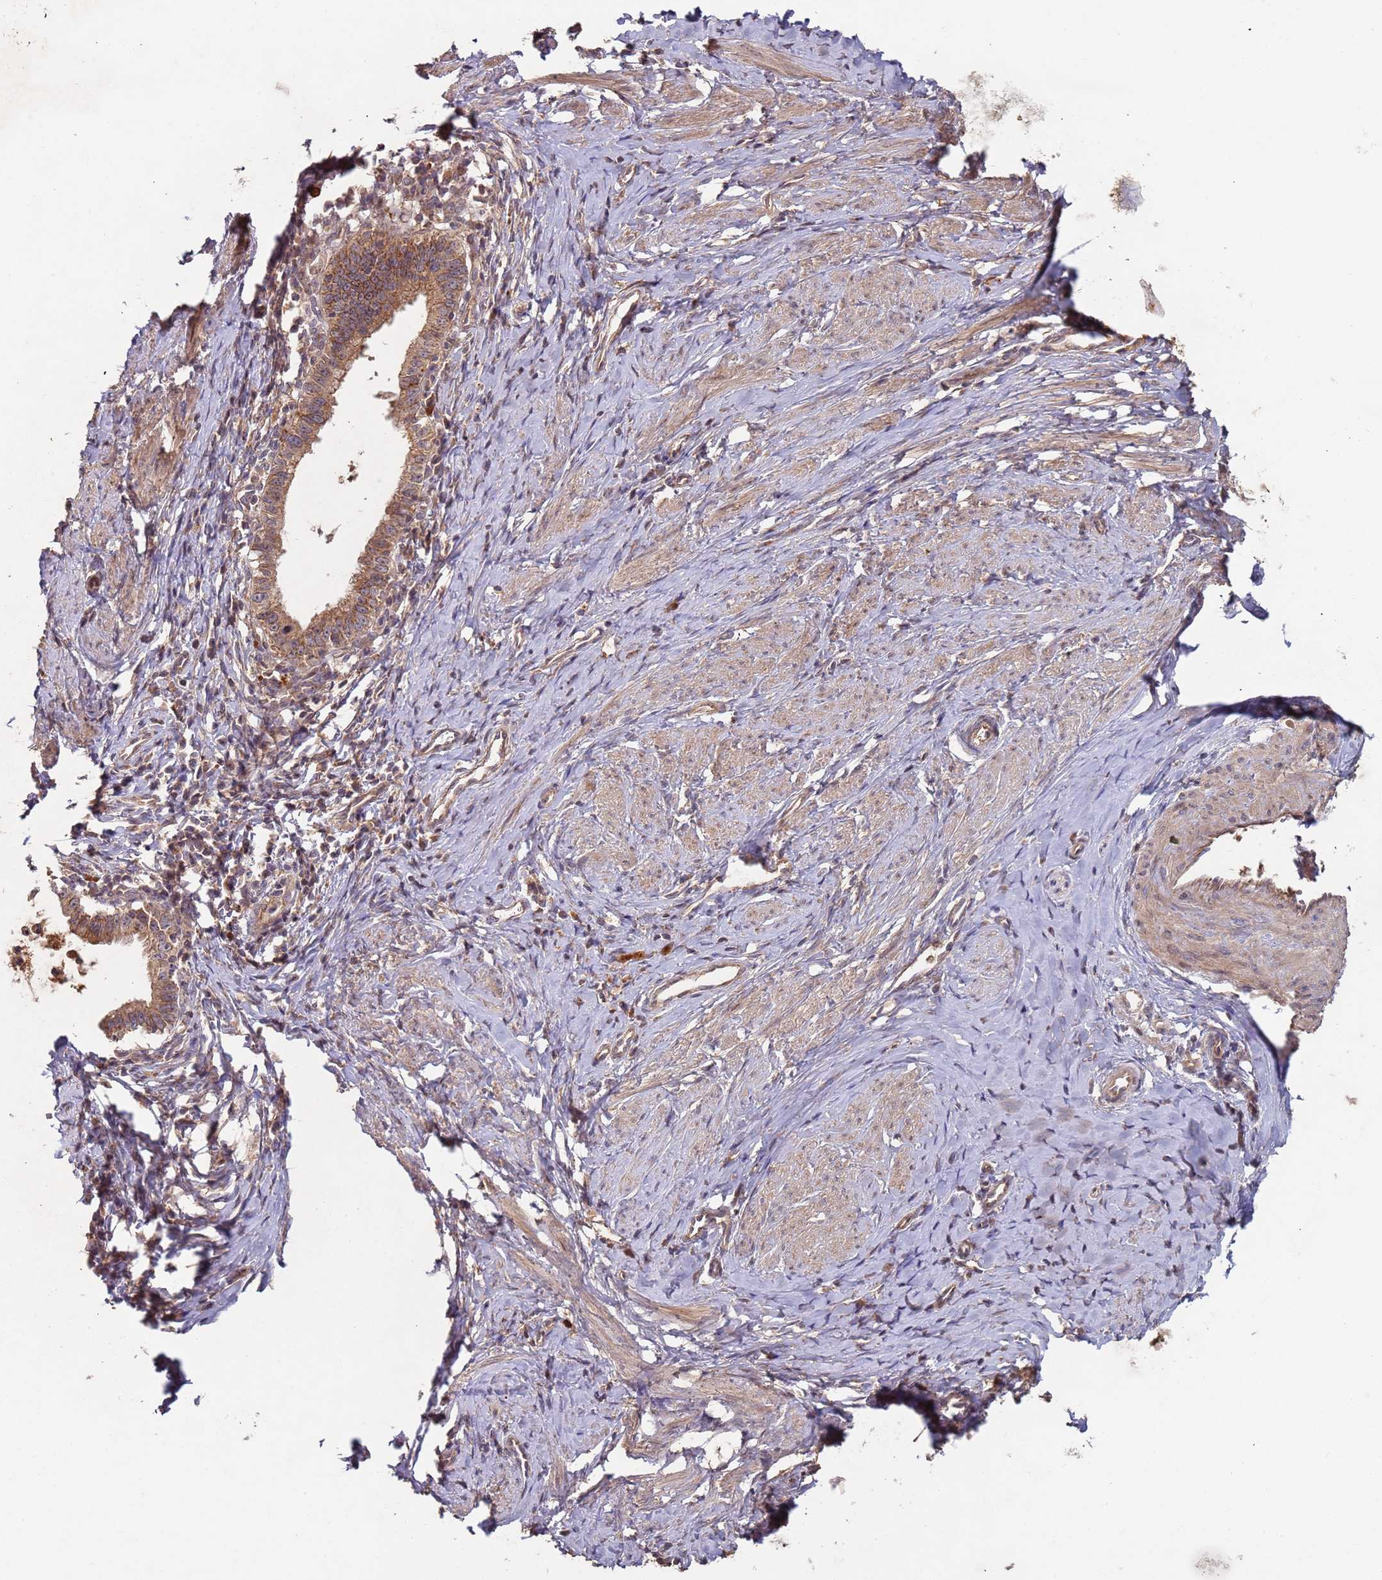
{"staining": {"intensity": "moderate", "quantity": ">75%", "location": "cytoplasmic/membranous"}, "tissue": "cervical cancer", "cell_type": "Tumor cells", "image_type": "cancer", "snomed": [{"axis": "morphology", "description": "Adenocarcinoma, NOS"}, {"axis": "topography", "description": "Cervix"}], "caption": "Moderate cytoplasmic/membranous expression is identified in about >75% of tumor cells in cervical cancer. Using DAB (3,3'-diaminobenzidine) (brown) and hematoxylin (blue) stains, captured at high magnification using brightfield microscopy.", "gene": "KANSL1L", "patient": {"sex": "female", "age": 36}}